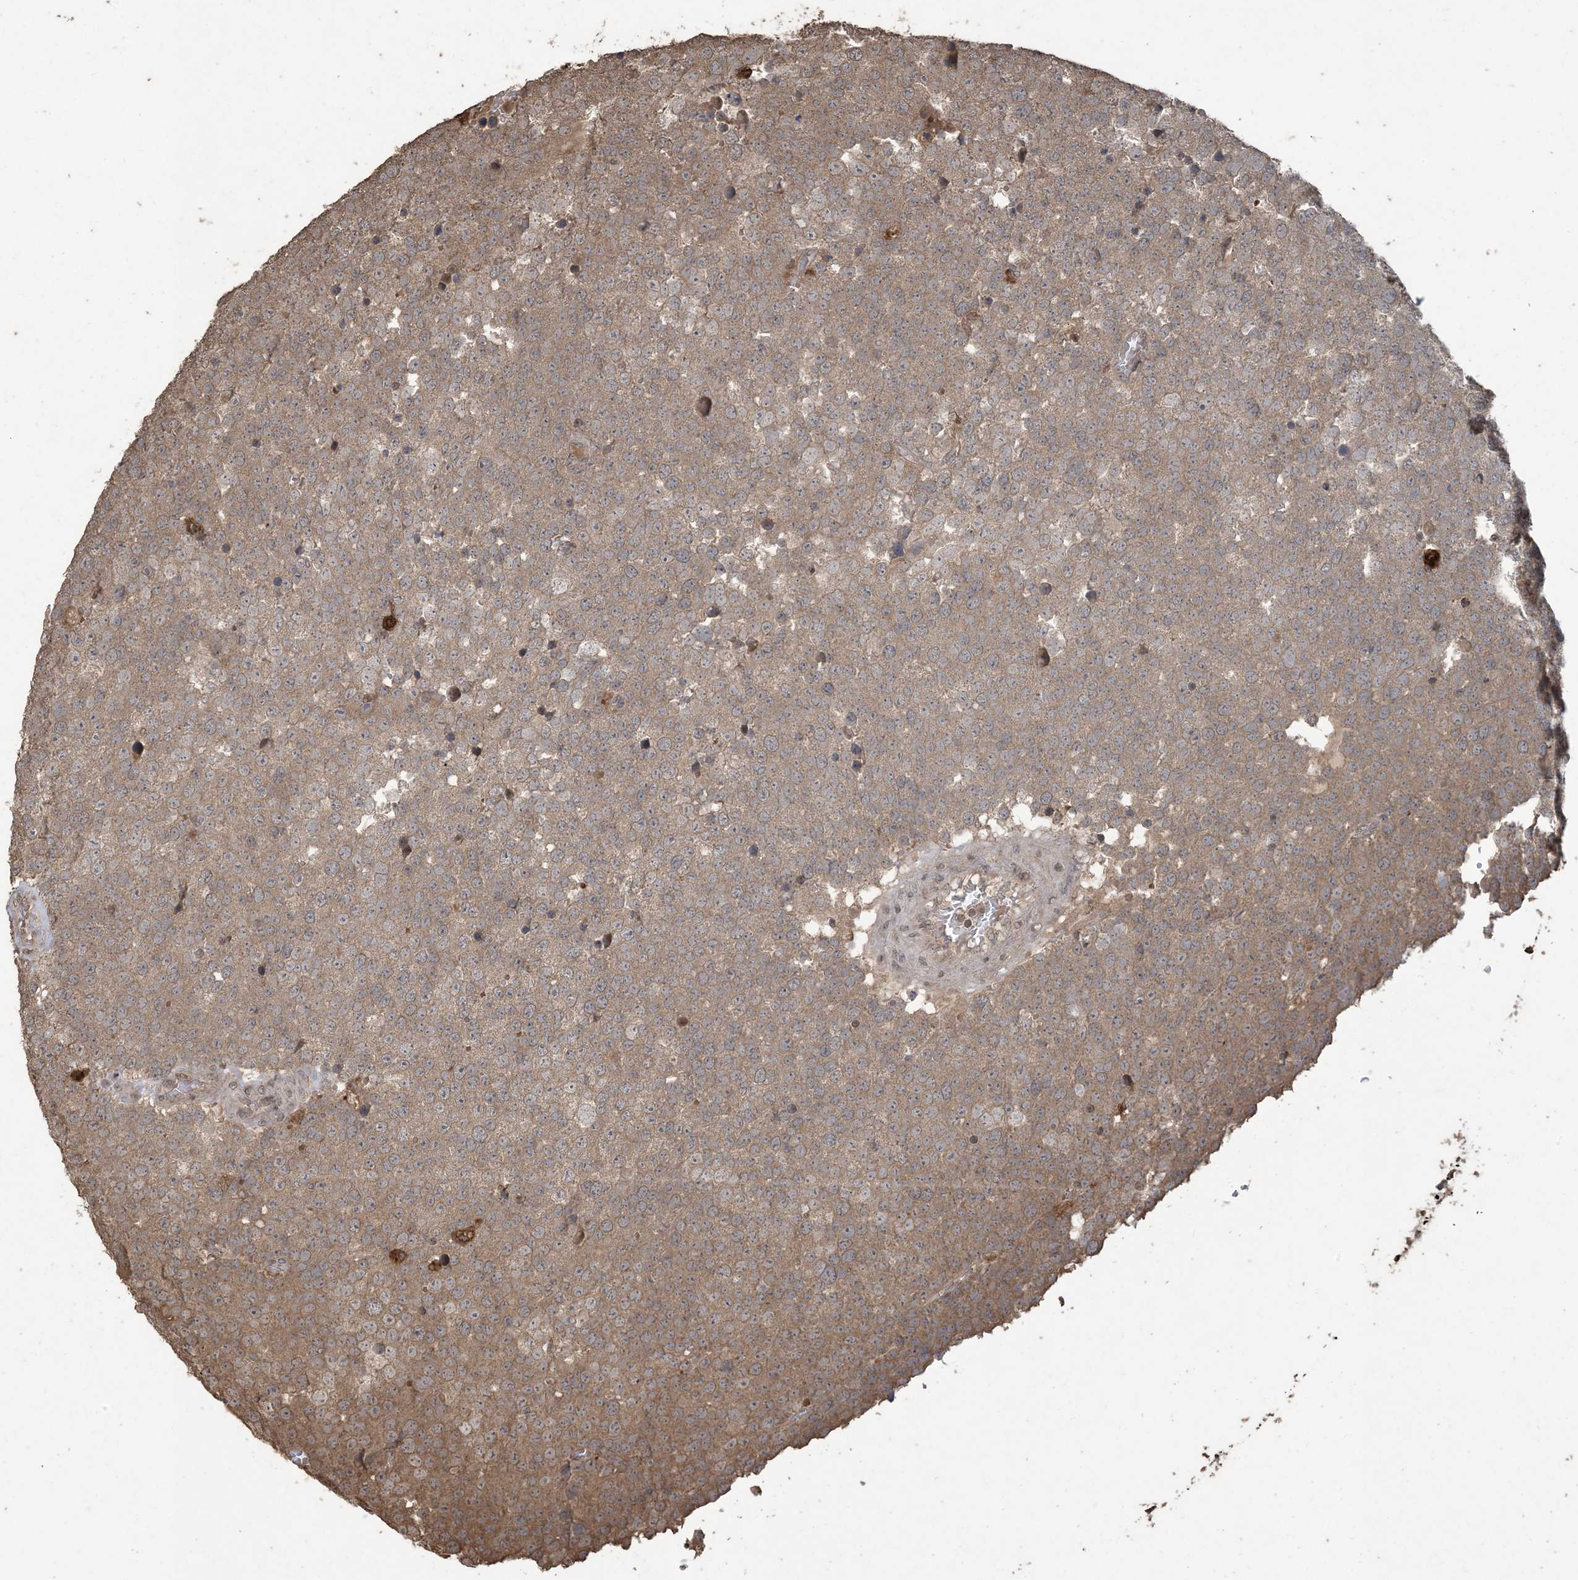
{"staining": {"intensity": "moderate", "quantity": ">75%", "location": "cytoplasmic/membranous"}, "tissue": "testis cancer", "cell_type": "Tumor cells", "image_type": "cancer", "snomed": [{"axis": "morphology", "description": "Seminoma, NOS"}, {"axis": "topography", "description": "Testis"}], "caption": "Testis cancer (seminoma) was stained to show a protein in brown. There is medium levels of moderate cytoplasmic/membranous positivity in about >75% of tumor cells.", "gene": "EFCAB8", "patient": {"sex": "male", "age": 71}}